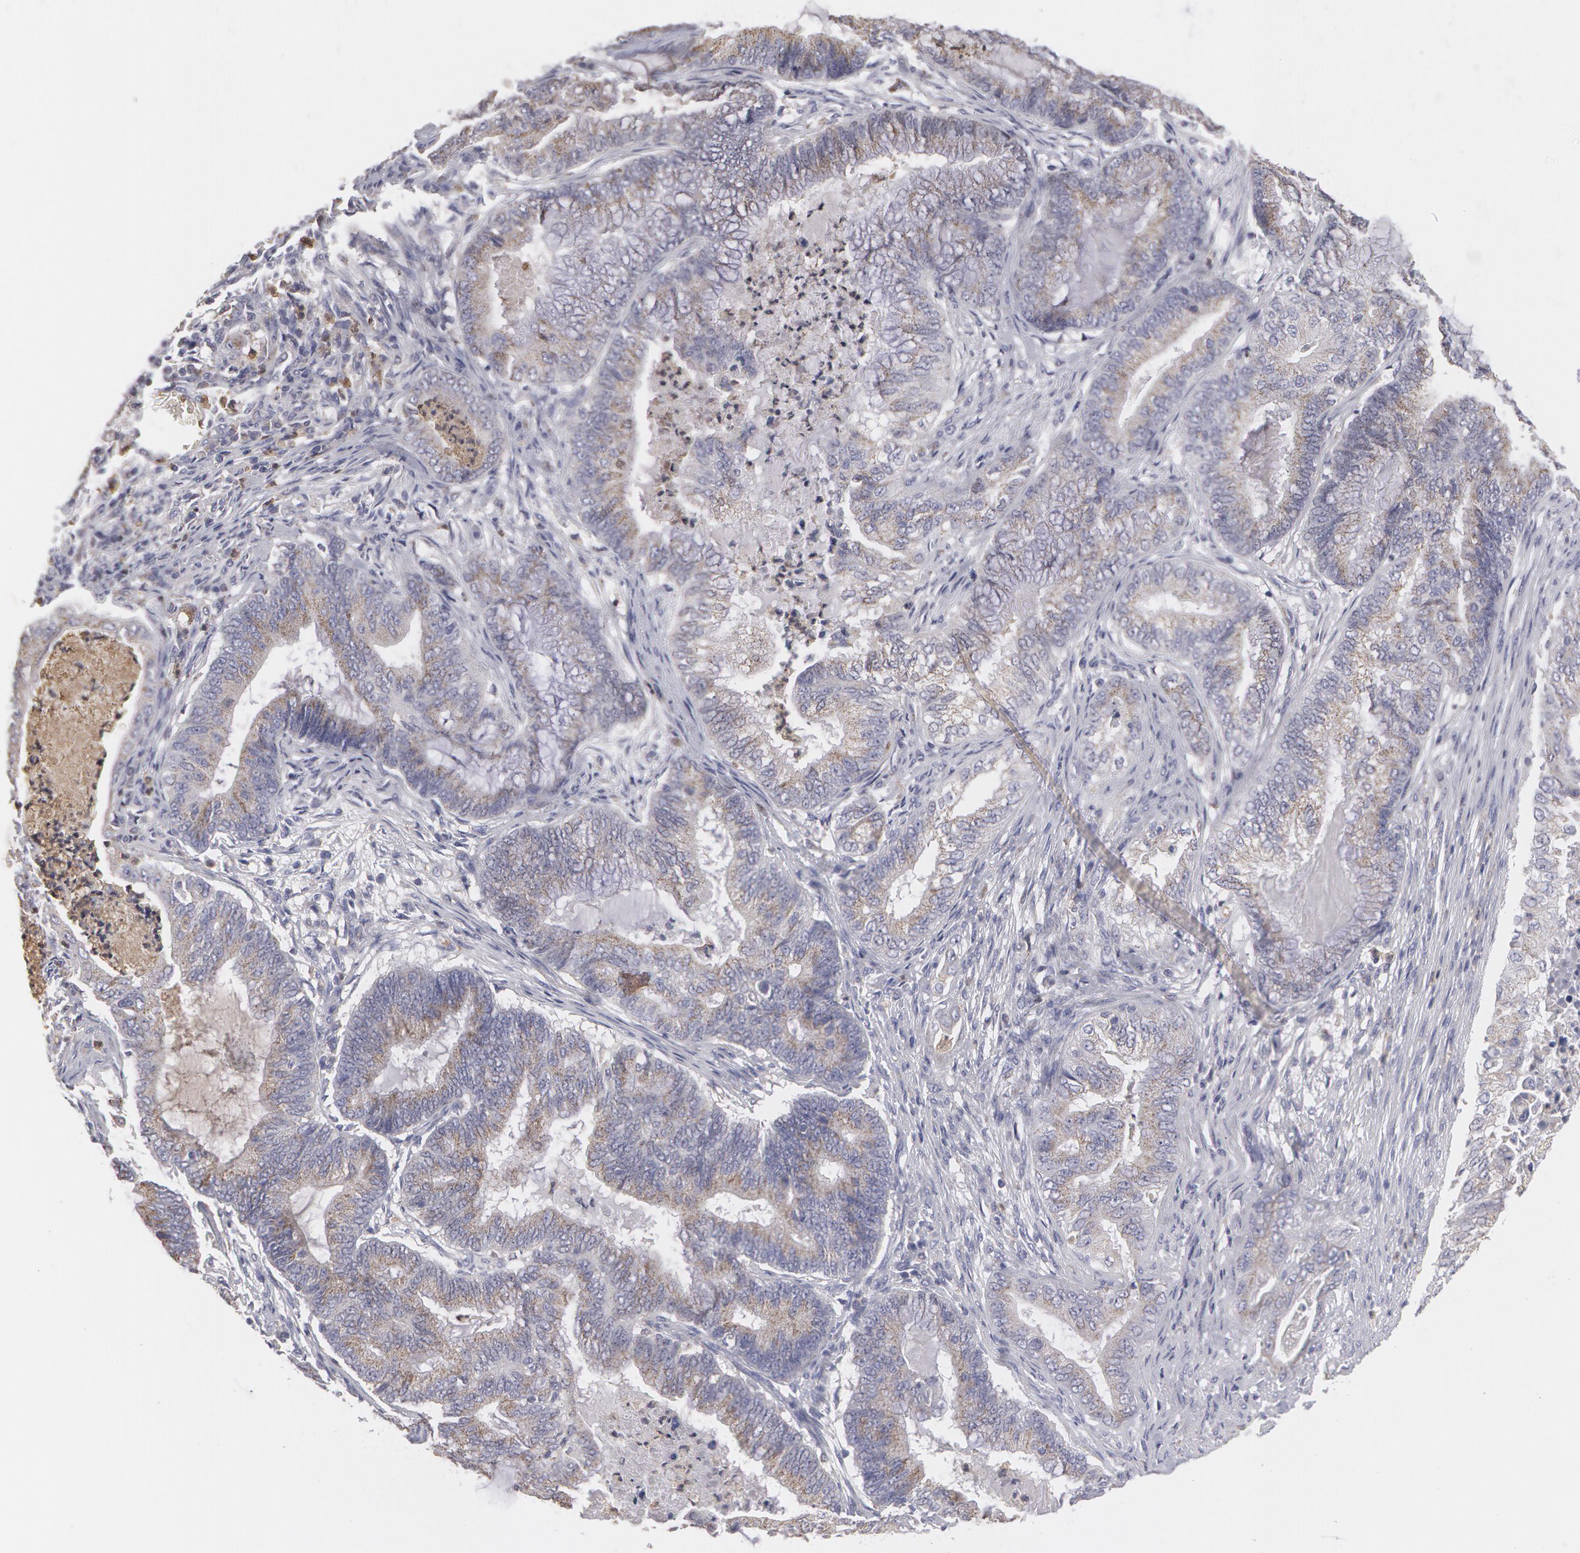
{"staining": {"intensity": "weak", "quantity": "25%-75%", "location": "cytoplasmic/membranous"}, "tissue": "endometrial cancer", "cell_type": "Tumor cells", "image_type": "cancer", "snomed": [{"axis": "morphology", "description": "Adenocarcinoma, NOS"}, {"axis": "topography", "description": "Endometrium"}], "caption": "The immunohistochemical stain highlights weak cytoplasmic/membranous positivity in tumor cells of endometrial cancer (adenocarcinoma) tissue. (DAB (3,3'-diaminobenzidine) IHC with brightfield microscopy, high magnification).", "gene": "CAT", "patient": {"sex": "female", "age": 63}}